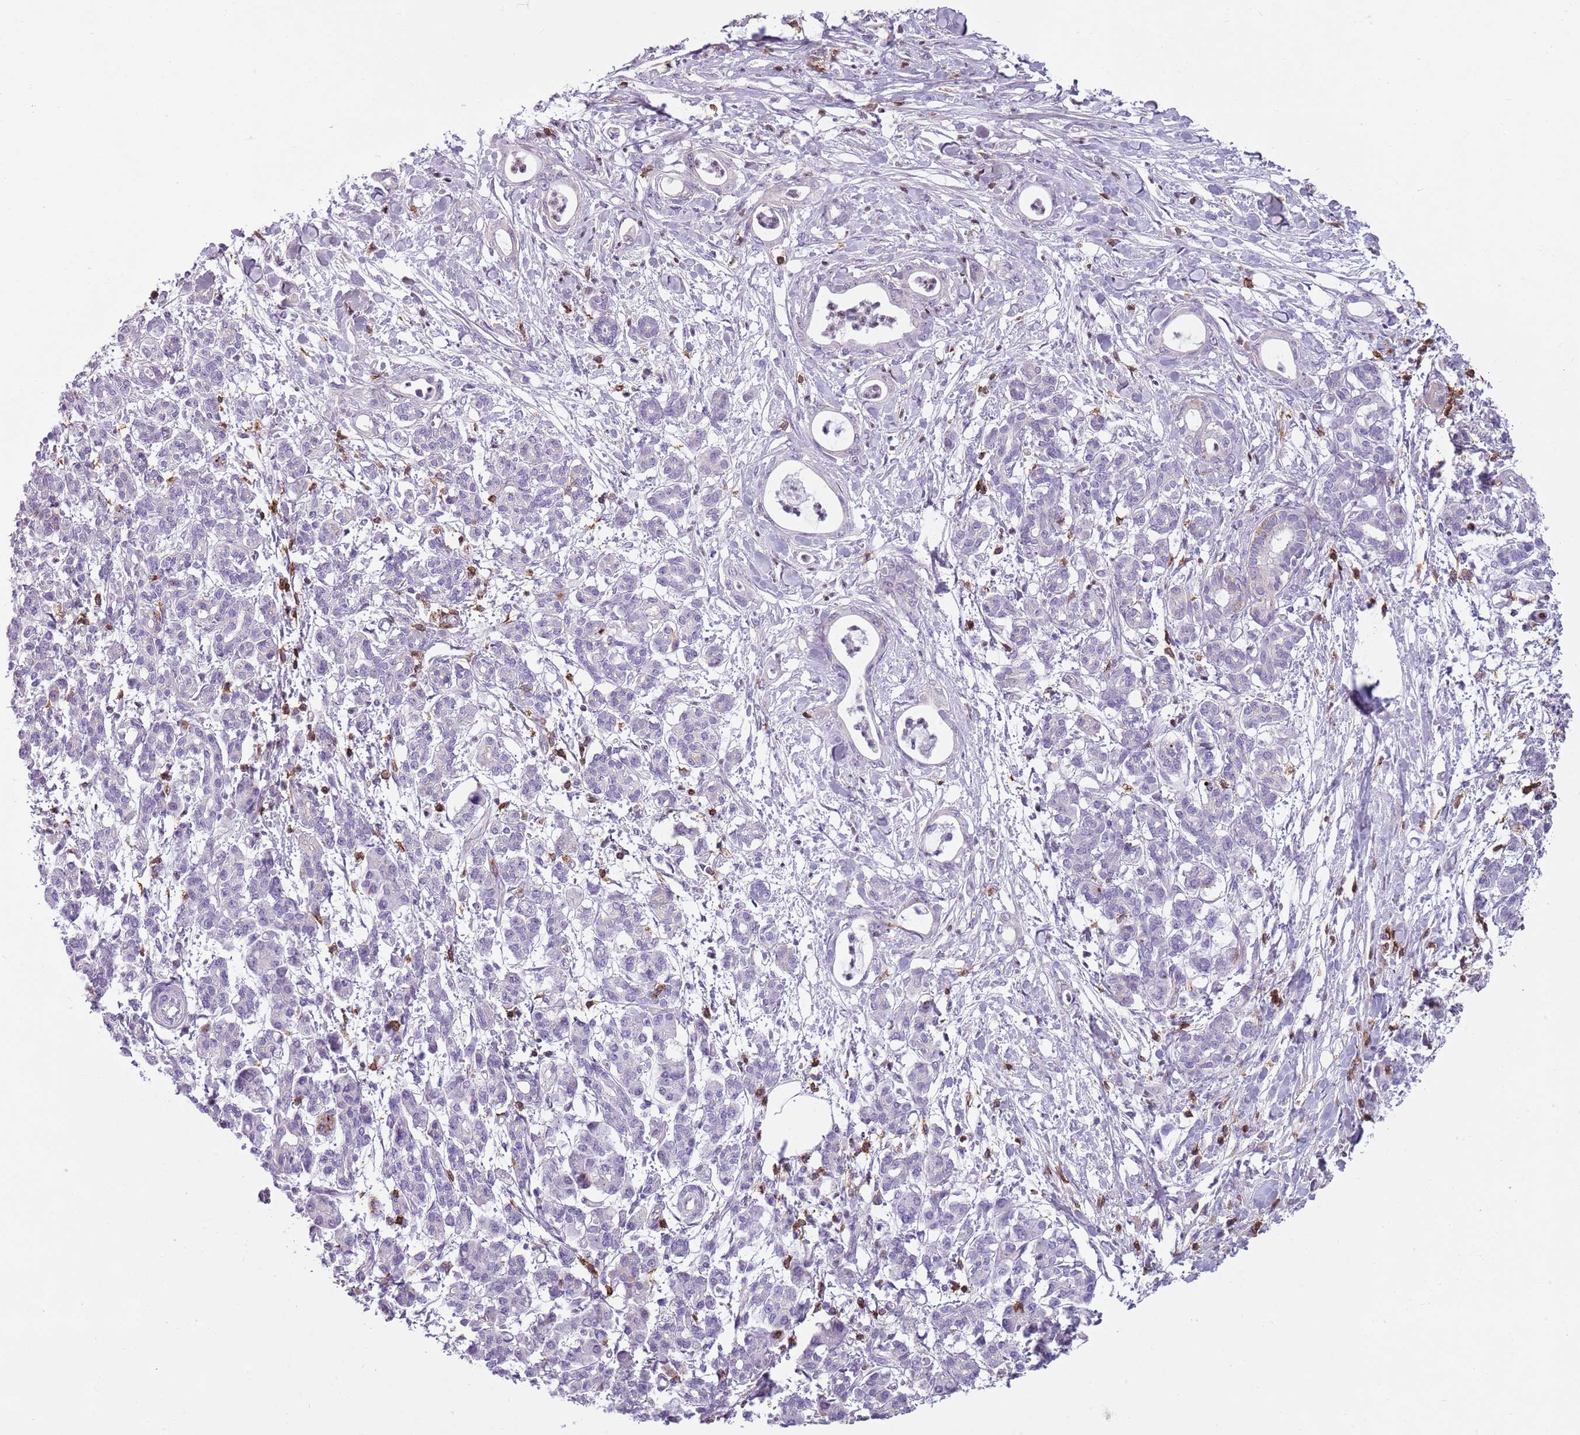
{"staining": {"intensity": "negative", "quantity": "none", "location": "none"}, "tissue": "pancreatic cancer", "cell_type": "Tumor cells", "image_type": "cancer", "snomed": [{"axis": "morphology", "description": "Adenocarcinoma, NOS"}, {"axis": "topography", "description": "Pancreas"}], "caption": "Micrograph shows no significant protein staining in tumor cells of pancreatic adenocarcinoma.", "gene": "ZNF583", "patient": {"sex": "female", "age": 55}}